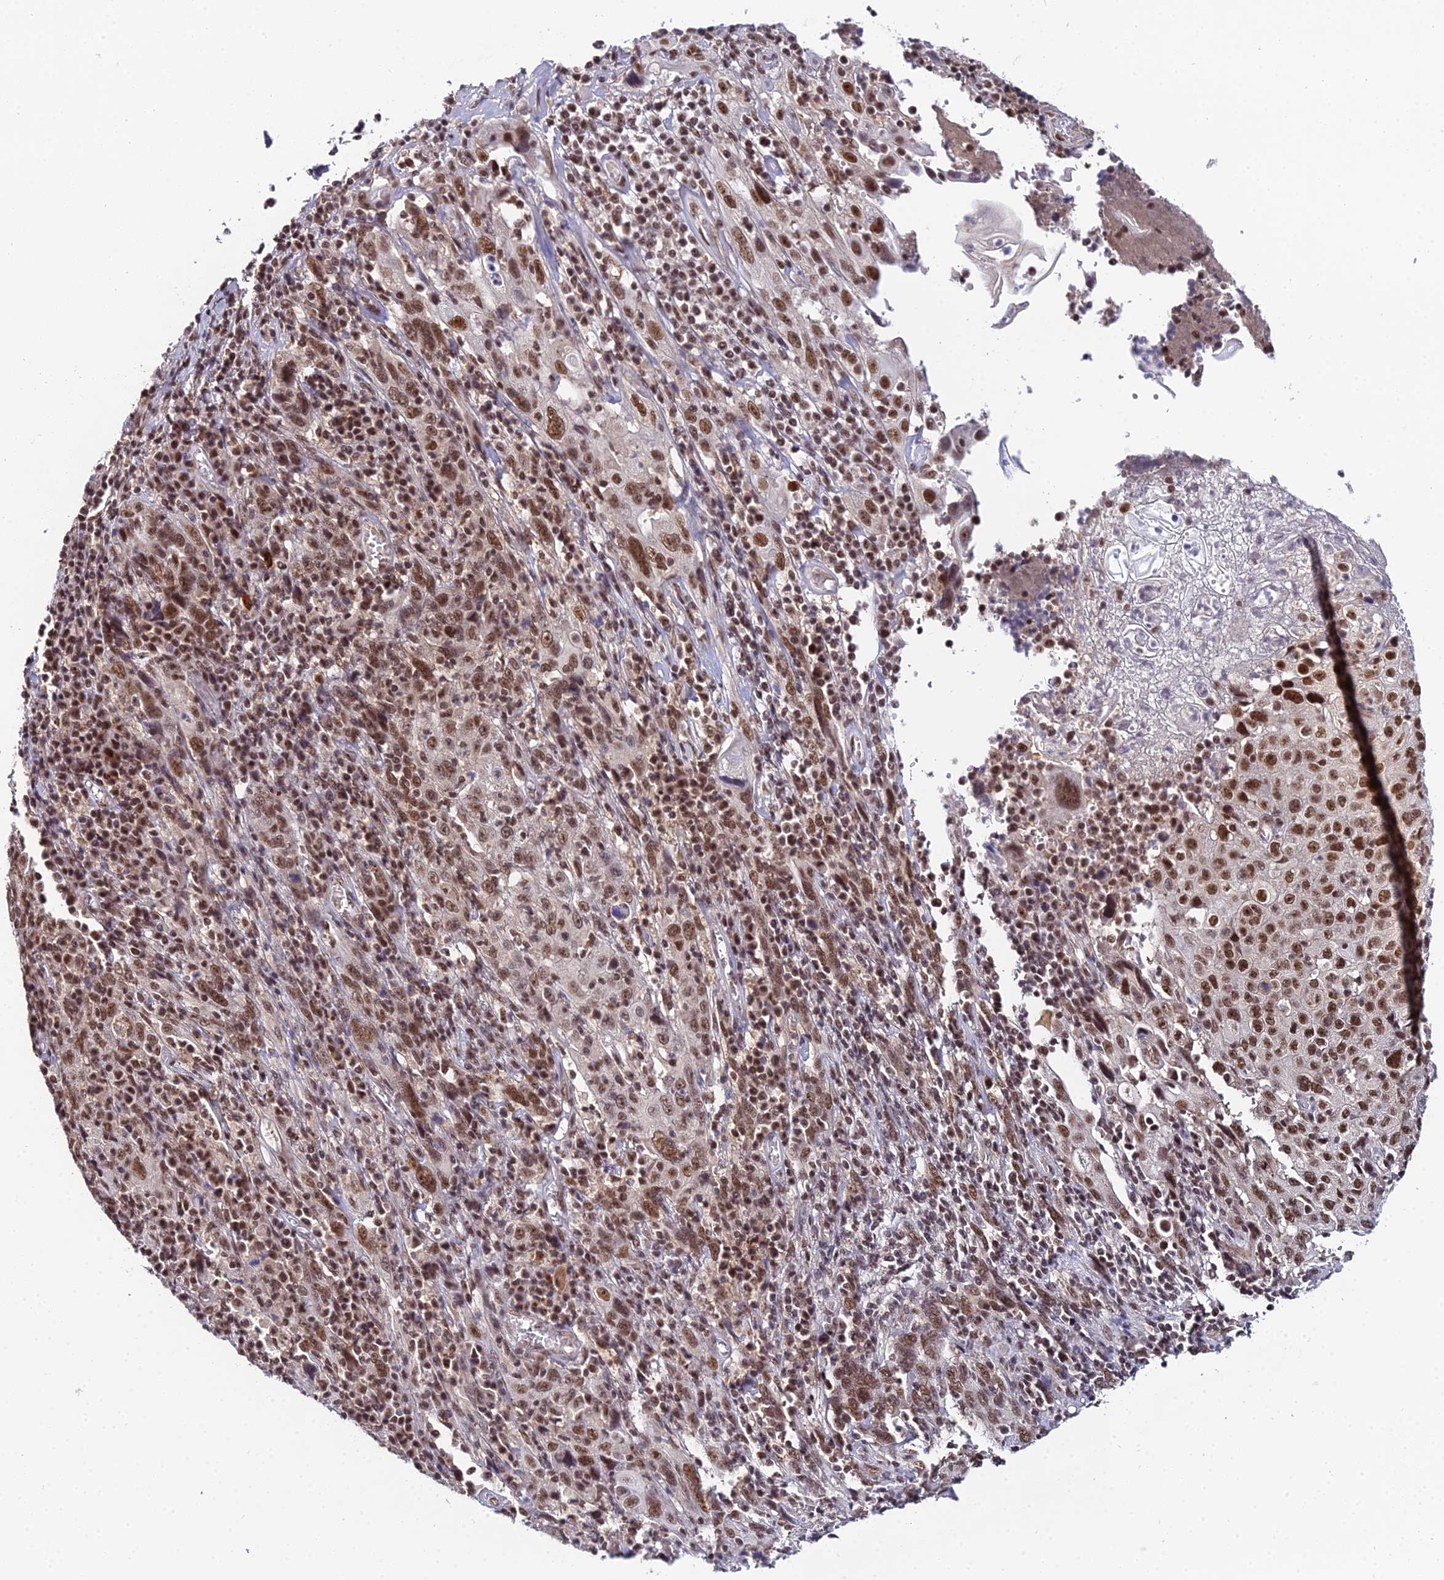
{"staining": {"intensity": "moderate", "quantity": ">75%", "location": "nuclear"}, "tissue": "cervical cancer", "cell_type": "Tumor cells", "image_type": "cancer", "snomed": [{"axis": "morphology", "description": "Squamous cell carcinoma, NOS"}, {"axis": "topography", "description": "Cervix"}], "caption": "Moderate nuclear expression for a protein is identified in about >75% of tumor cells of cervical cancer using immunohistochemistry (IHC).", "gene": "EXOSC3", "patient": {"sex": "female", "age": 46}}